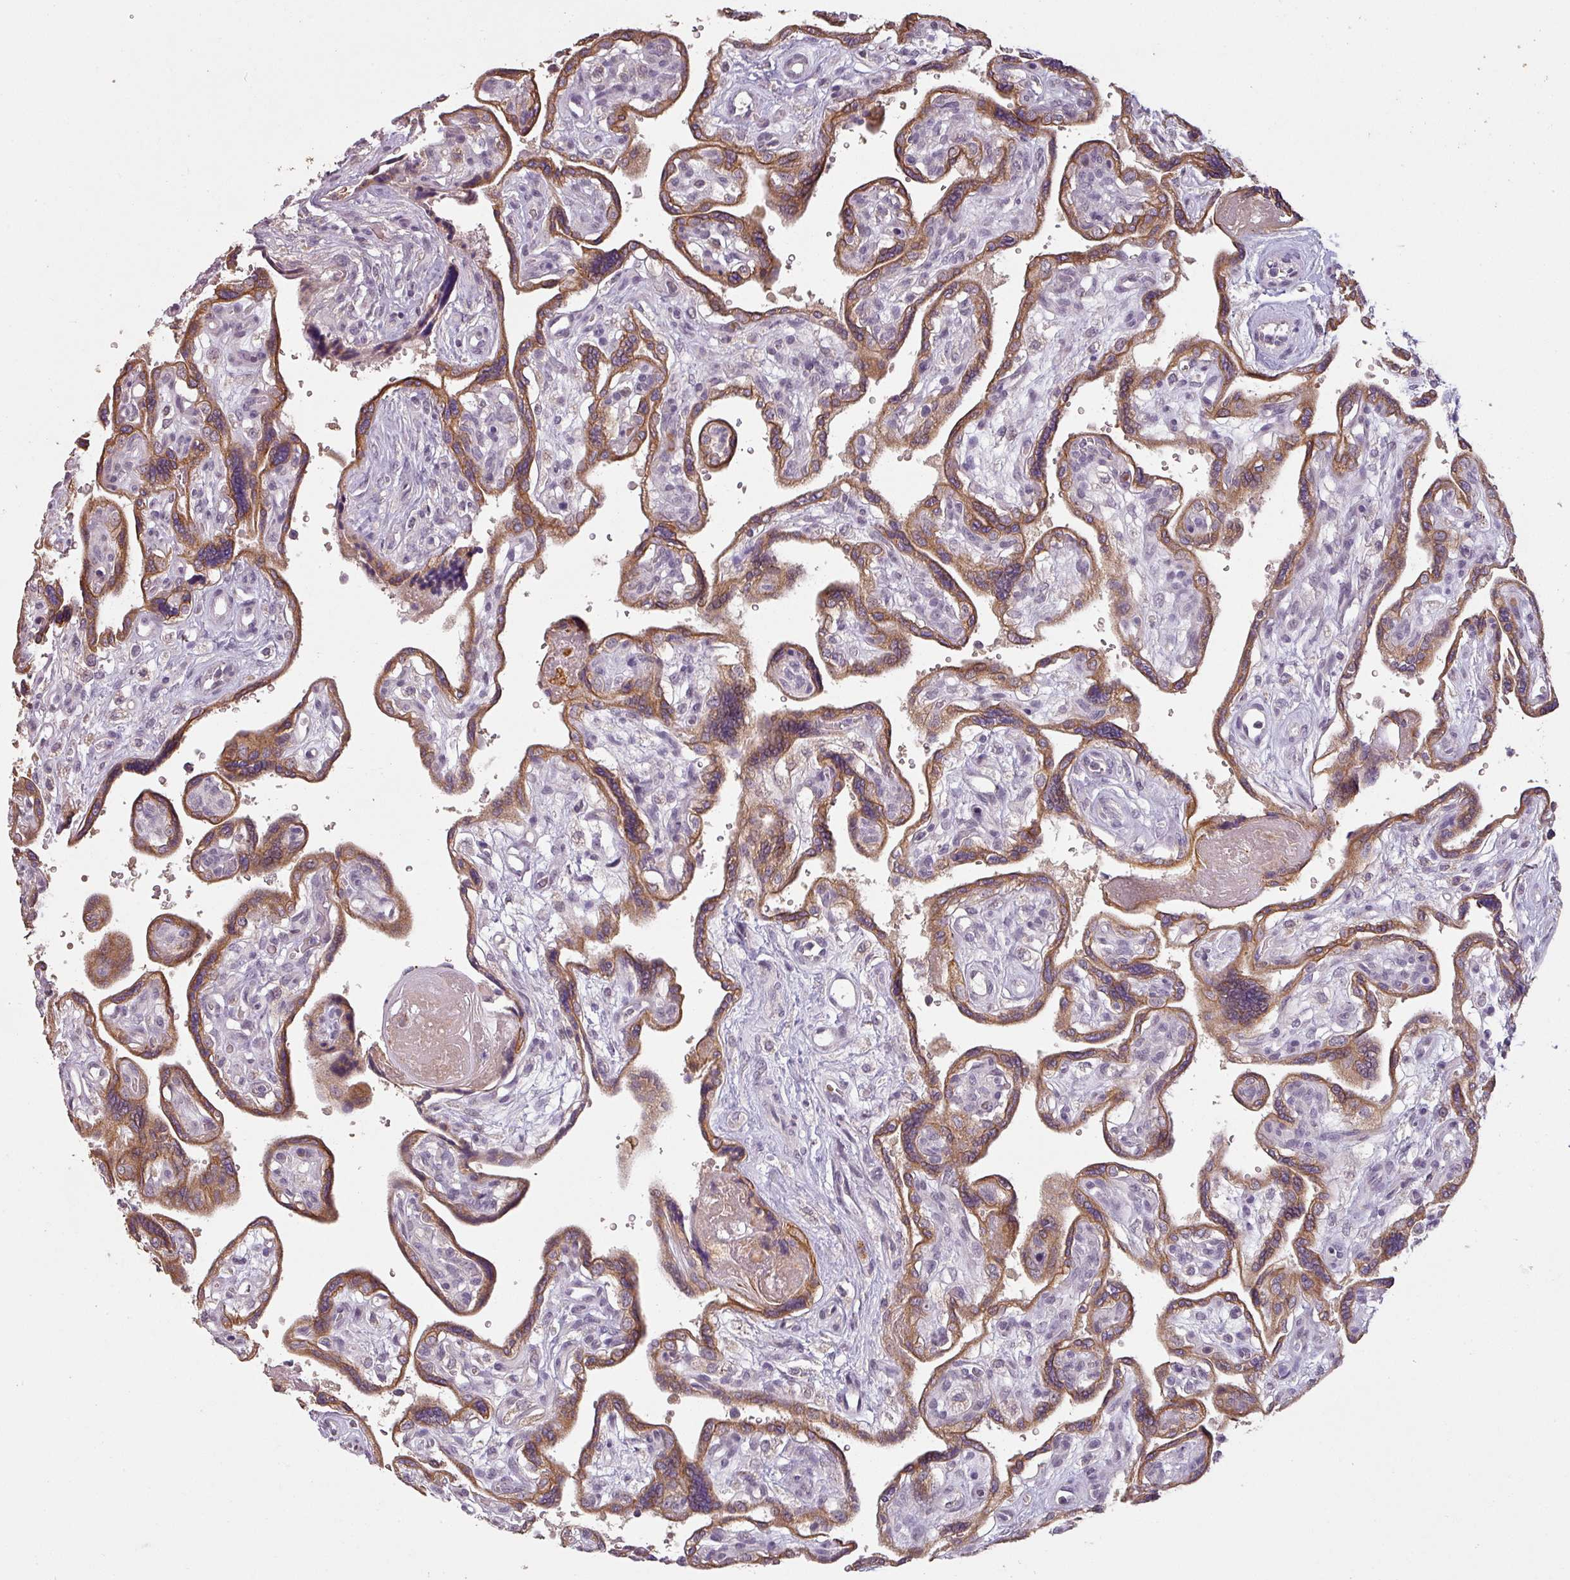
{"staining": {"intensity": "weak", "quantity": "<25%", "location": "cytoplasmic/membranous"}, "tissue": "placenta", "cell_type": "Decidual cells", "image_type": "normal", "snomed": [{"axis": "morphology", "description": "Normal tissue, NOS"}, {"axis": "topography", "description": "Placenta"}], "caption": "Placenta stained for a protein using immunohistochemistry displays no expression decidual cells.", "gene": "LYPLA1", "patient": {"sex": "female", "age": 39}}